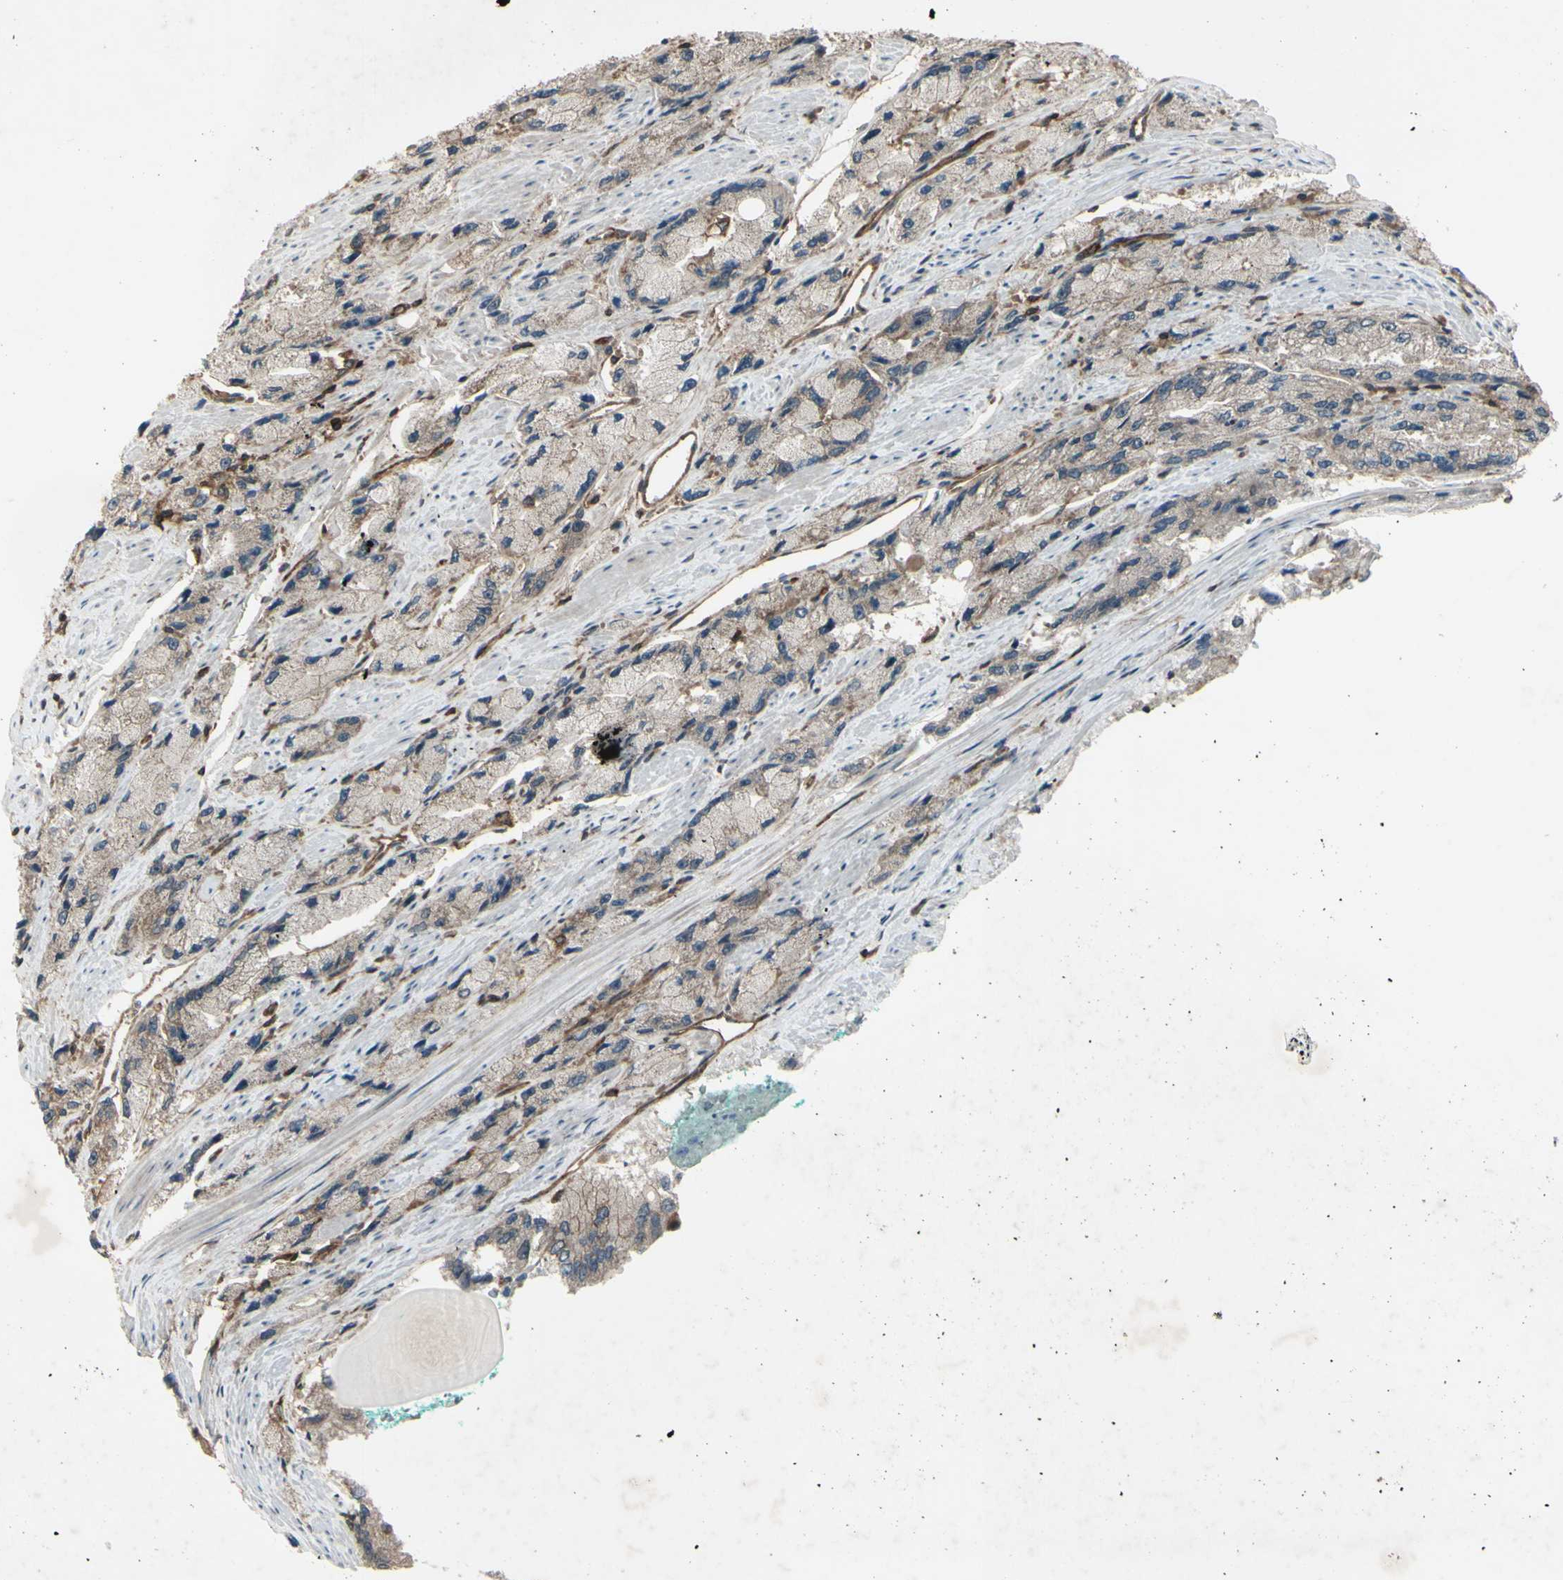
{"staining": {"intensity": "weak", "quantity": "<25%", "location": "cytoplasmic/membranous"}, "tissue": "prostate cancer", "cell_type": "Tumor cells", "image_type": "cancer", "snomed": [{"axis": "morphology", "description": "Adenocarcinoma, High grade"}, {"axis": "topography", "description": "Prostate"}], "caption": "A high-resolution histopathology image shows immunohistochemistry (IHC) staining of prostate high-grade adenocarcinoma, which shows no significant staining in tumor cells.", "gene": "FXYD5", "patient": {"sex": "male", "age": 58}}